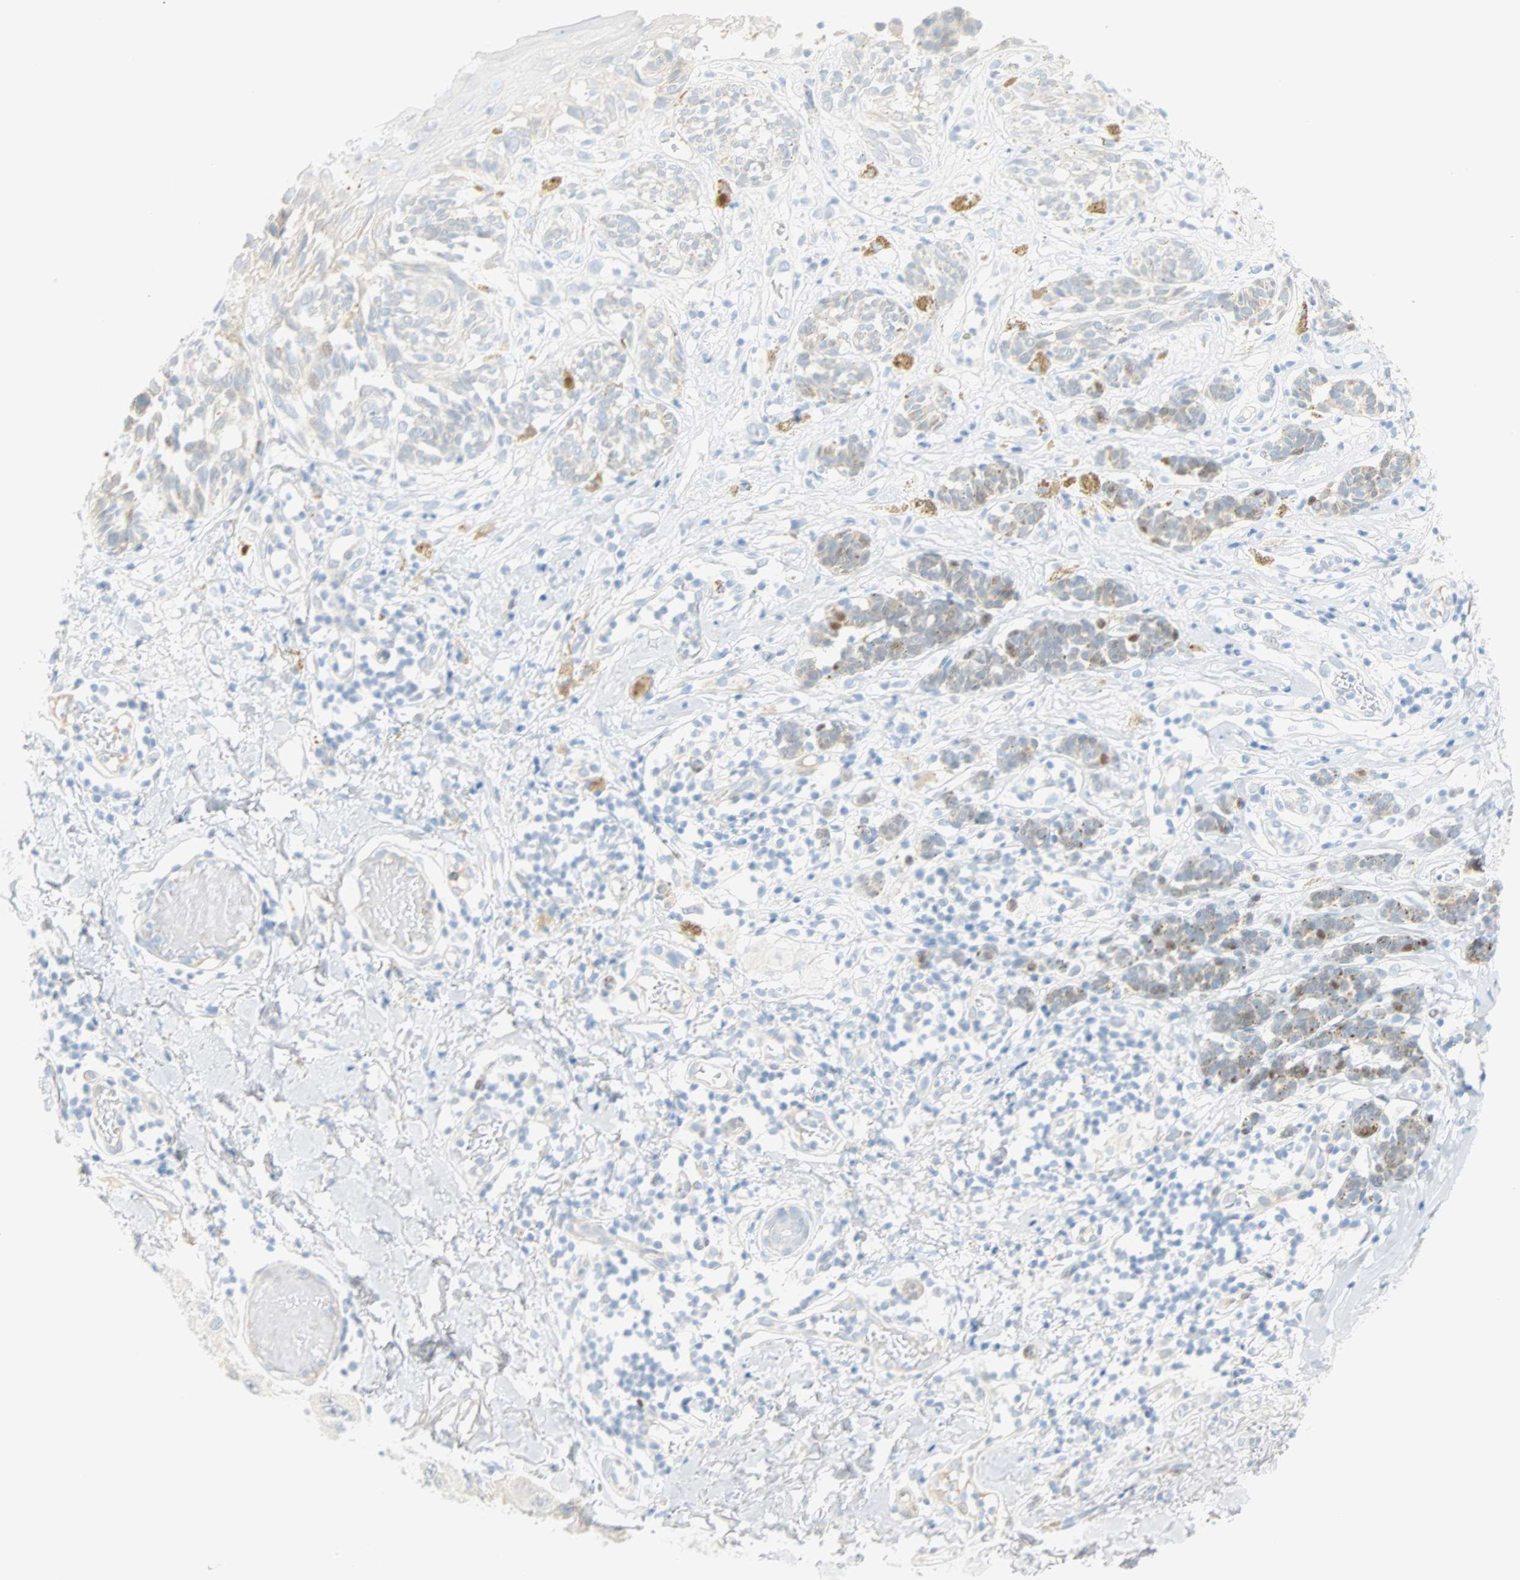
{"staining": {"intensity": "weak", "quantity": "<25%", "location": "cytoplasmic/membranous"}, "tissue": "melanoma", "cell_type": "Tumor cells", "image_type": "cancer", "snomed": [{"axis": "morphology", "description": "Malignant melanoma, NOS"}, {"axis": "topography", "description": "Skin"}], "caption": "IHC histopathology image of malignant melanoma stained for a protein (brown), which demonstrates no staining in tumor cells.", "gene": "SELENBP1", "patient": {"sex": "male", "age": 64}}